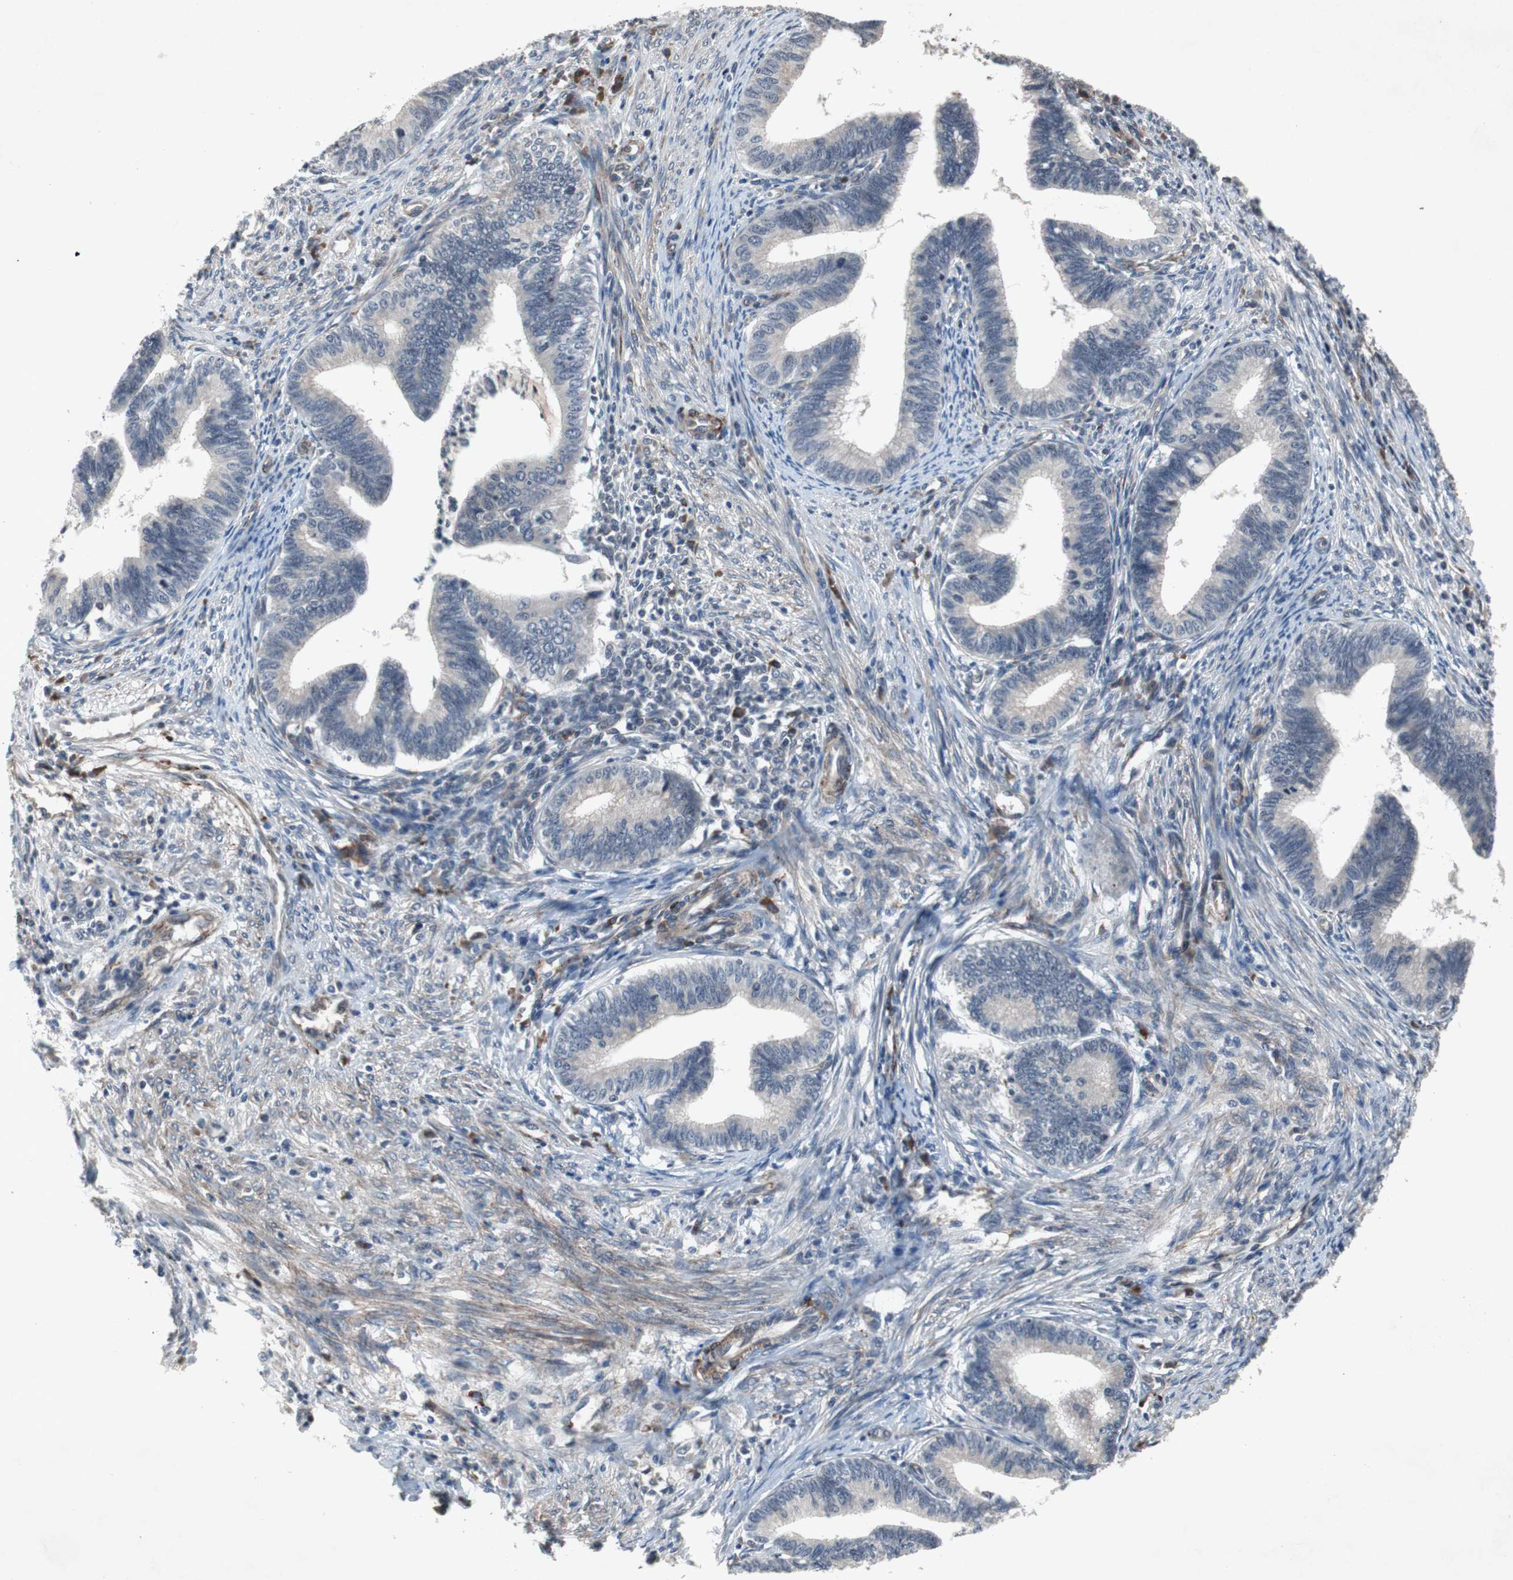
{"staining": {"intensity": "negative", "quantity": "none", "location": "none"}, "tissue": "cervical cancer", "cell_type": "Tumor cells", "image_type": "cancer", "snomed": [{"axis": "morphology", "description": "Adenocarcinoma, NOS"}, {"axis": "topography", "description": "Cervix"}], "caption": "Adenocarcinoma (cervical) was stained to show a protein in brown. There is no significant positivity in tumor cells.", "gene": "CRADD", "patient": {"sex": "female", "age": 36}}